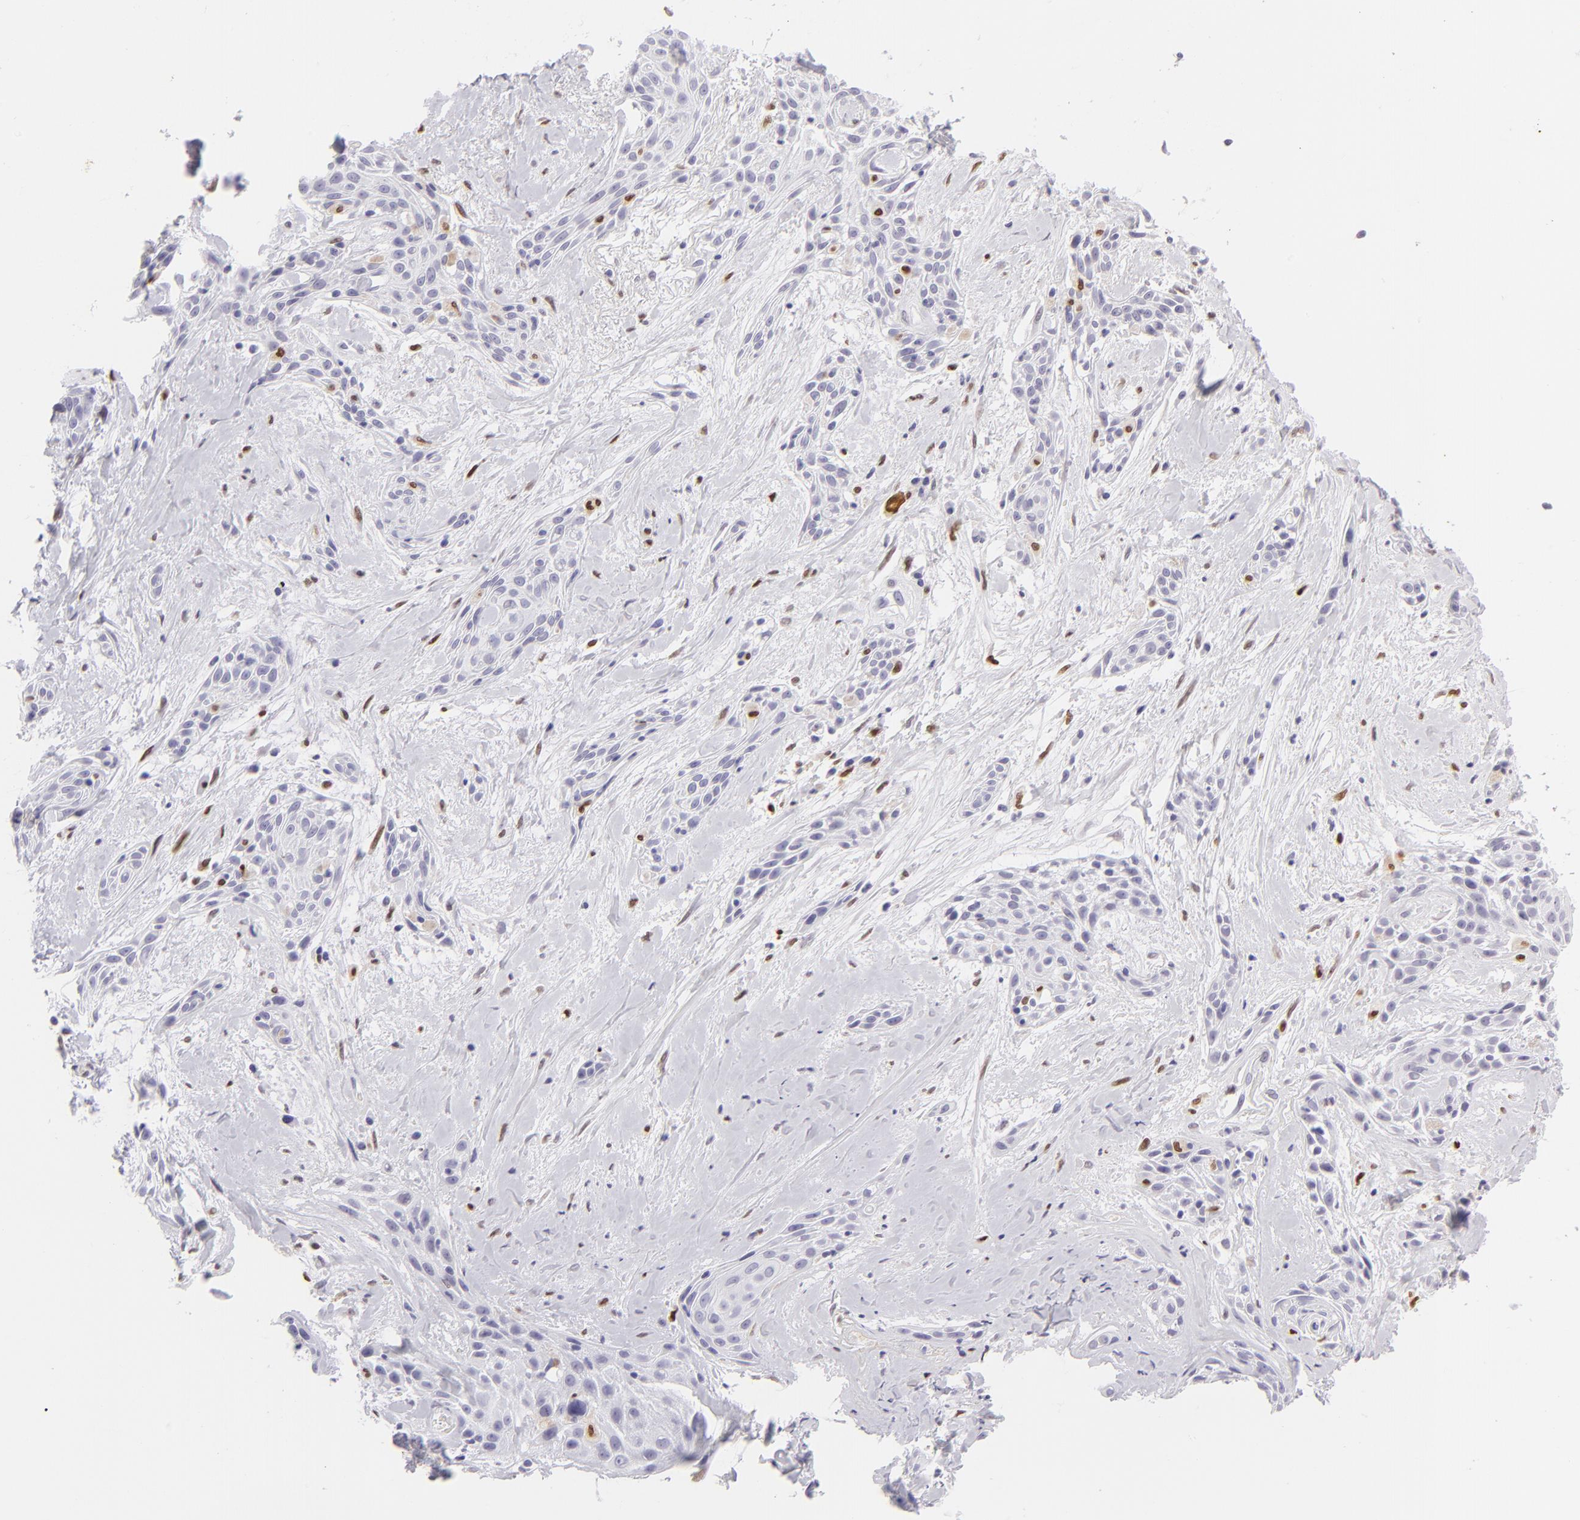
{"staining": {"intensity": "negative", "quantity": "none", "location": "none"}, "tissue": "skin cancer", "cell_type": "Tumor cells", "image_type": "cancer", "snomed": [{"axis": "morphology", "description": "Squamous cell carcinoma, NOS"}, {"axis": "topography", "description": "Skin"}, {"axis": "topography", "description": "Anal"}], "caption": "This is an IHC image of human skin cancer. There is no expression in tumor cells.", "gene": "MITF", "patient": {"sex": "male", "age": 64}}